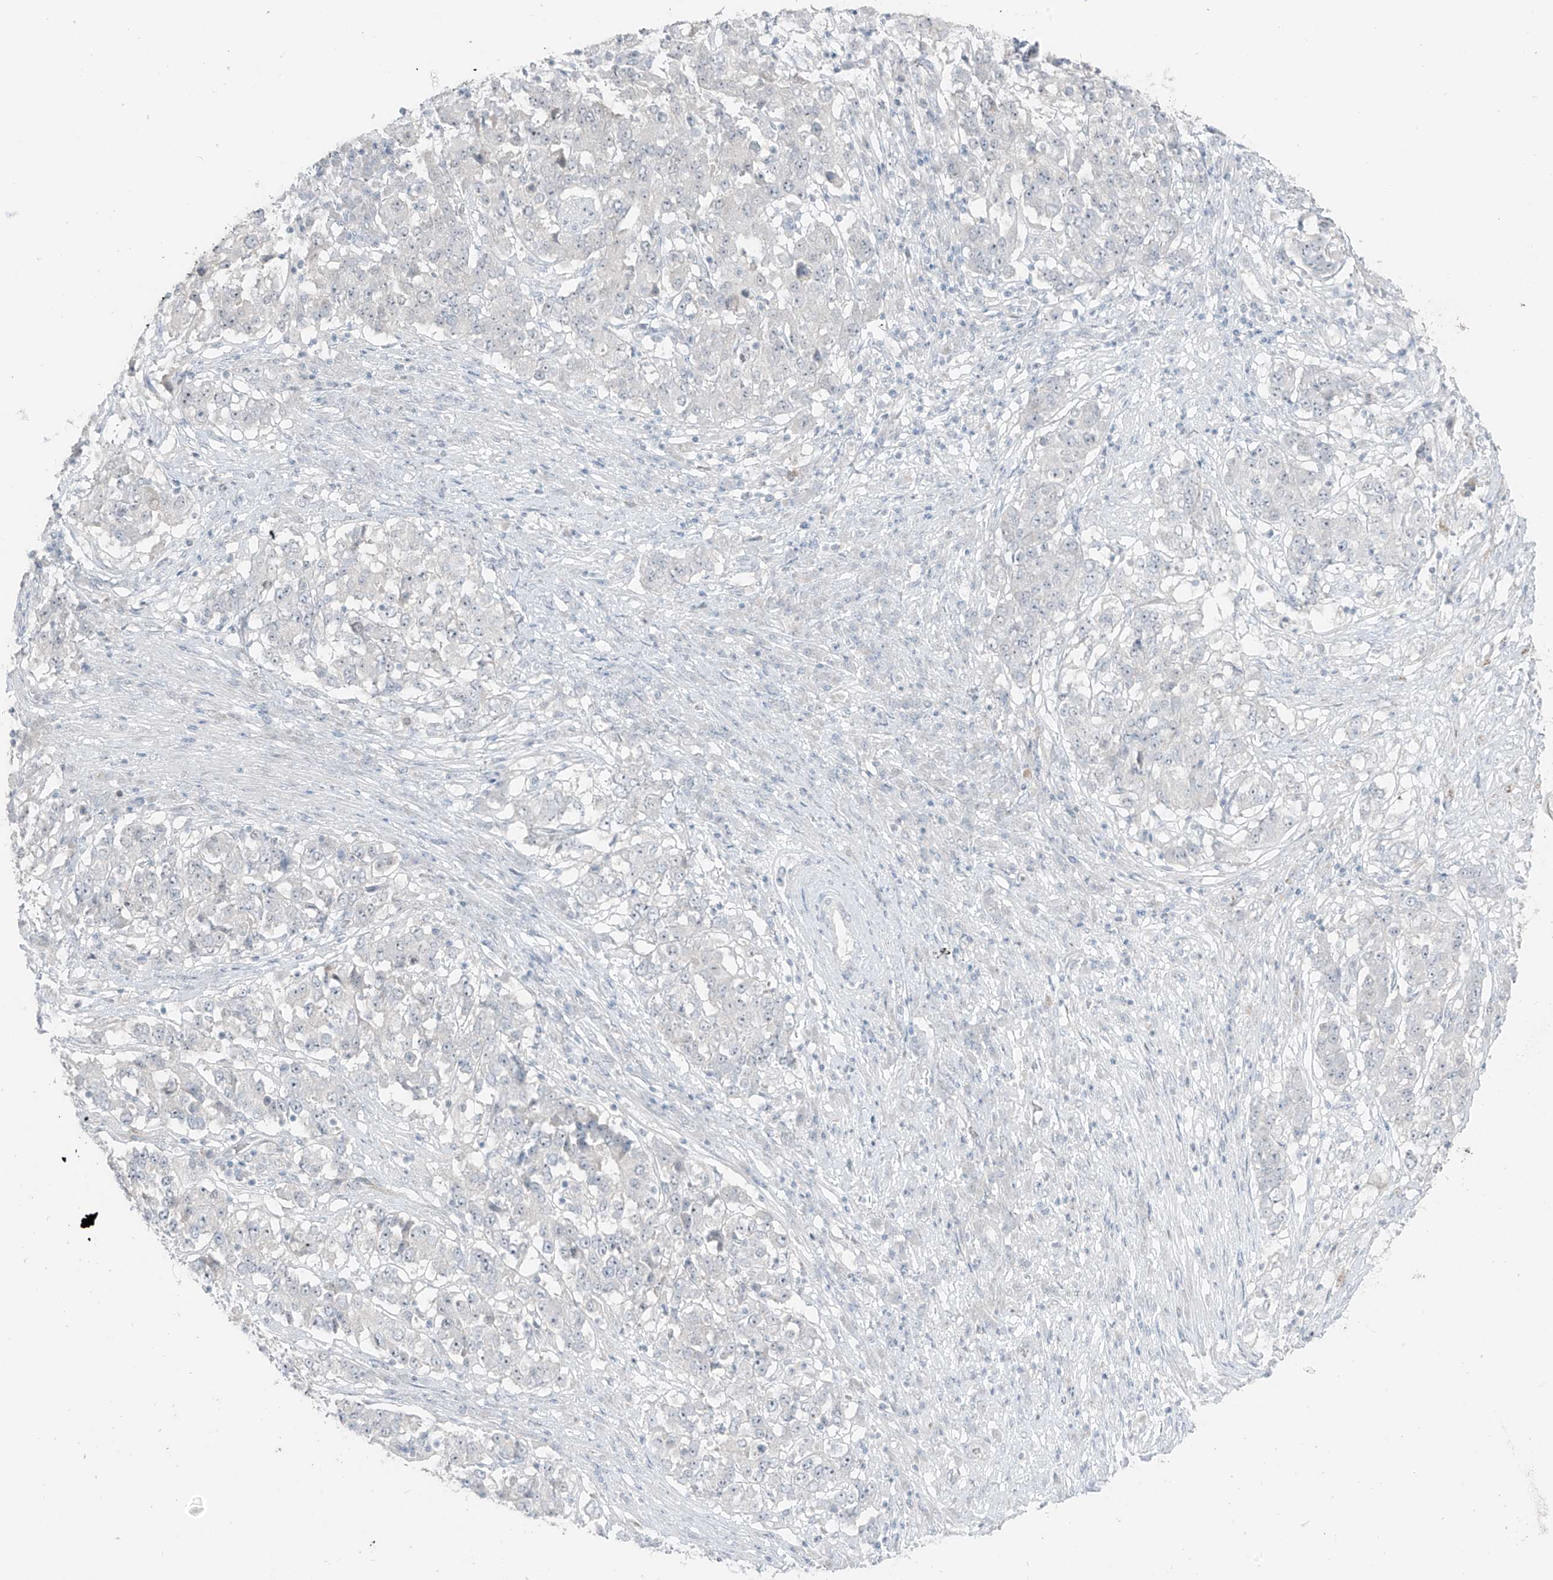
{"staining": {"intensity": "negative", "quantity": "none", "location": "none"}, "tissue": "stomach cancer", "cell_type": "Tumor cells", "image_type": "cancer", "snomed": [{"axis": "morphology", "description": "Adenocarcinoma, NOS"}, {"axis": "topography", "description": "Stomach"}], "caption": "Stomach cancer was stained to show a protein in brown. There is no significant expression in tumor cells.", "gene": "PRDM6", "patient": {"sex": "male", "age": 59}}